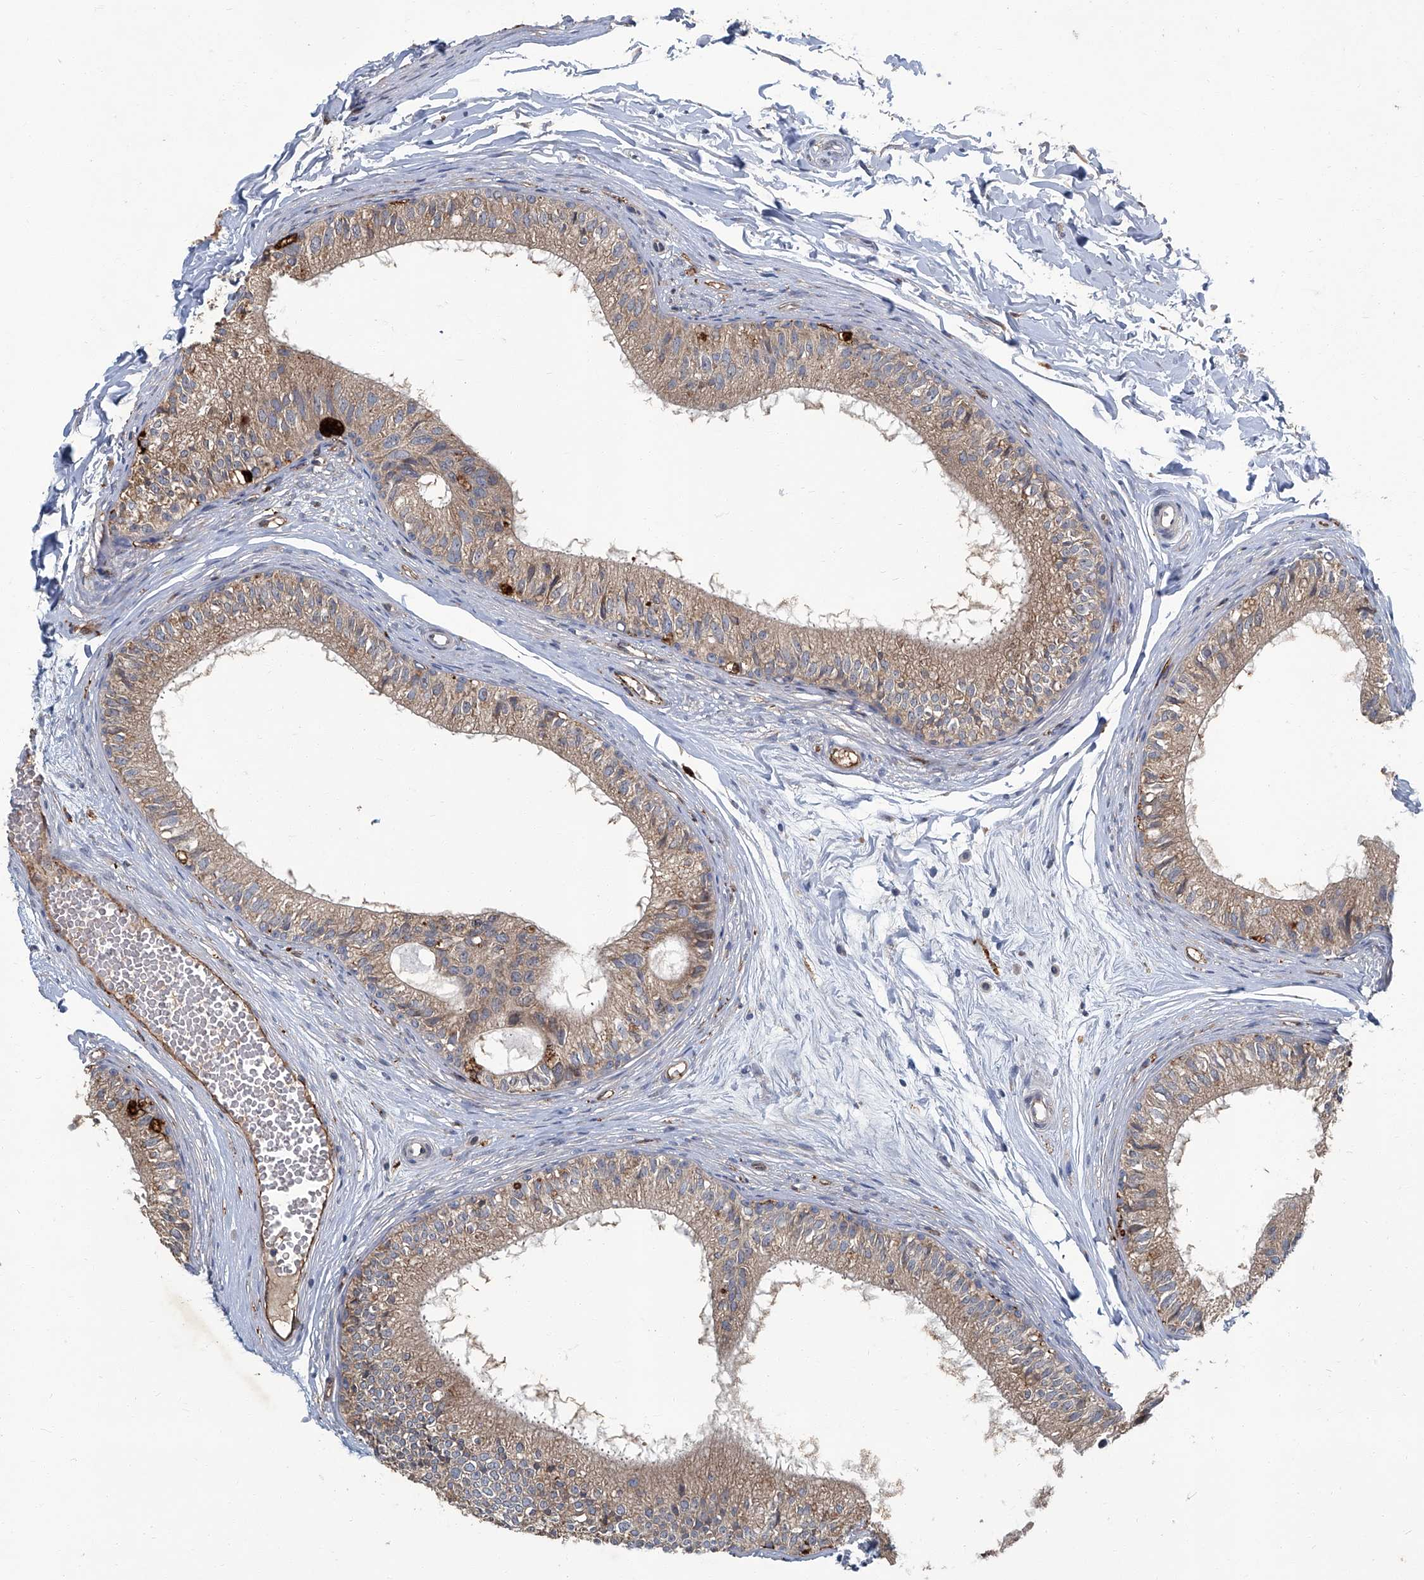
{"staining": {"intensity": "weak", "quantity": ">75%", "location": "cytoplasmic/membranous"}, "tissue": "epididymis", "cell_type": "Glandular cells", "image_type": "normal", "snomed": [{"axis": "morphology", "description": "Normal tissue, NOS"}, {"axis": "morphology", "description": "Seminoma in situ"}, {"axis": "topography", "description": "Testis"}, {"axis": "topography", "description": "Epididymis"}], "caption": "IHC micrograph of normal epididymis: human epididymis stained using IHC displays low levels of weak protein expression localized specifically in the cytoplasmic/membranous of glandular cells, appearing as a cytoplasmic/membranous brown color.", "gene": "FAM167A", "patient": {"sex": "male", "age": 28}}